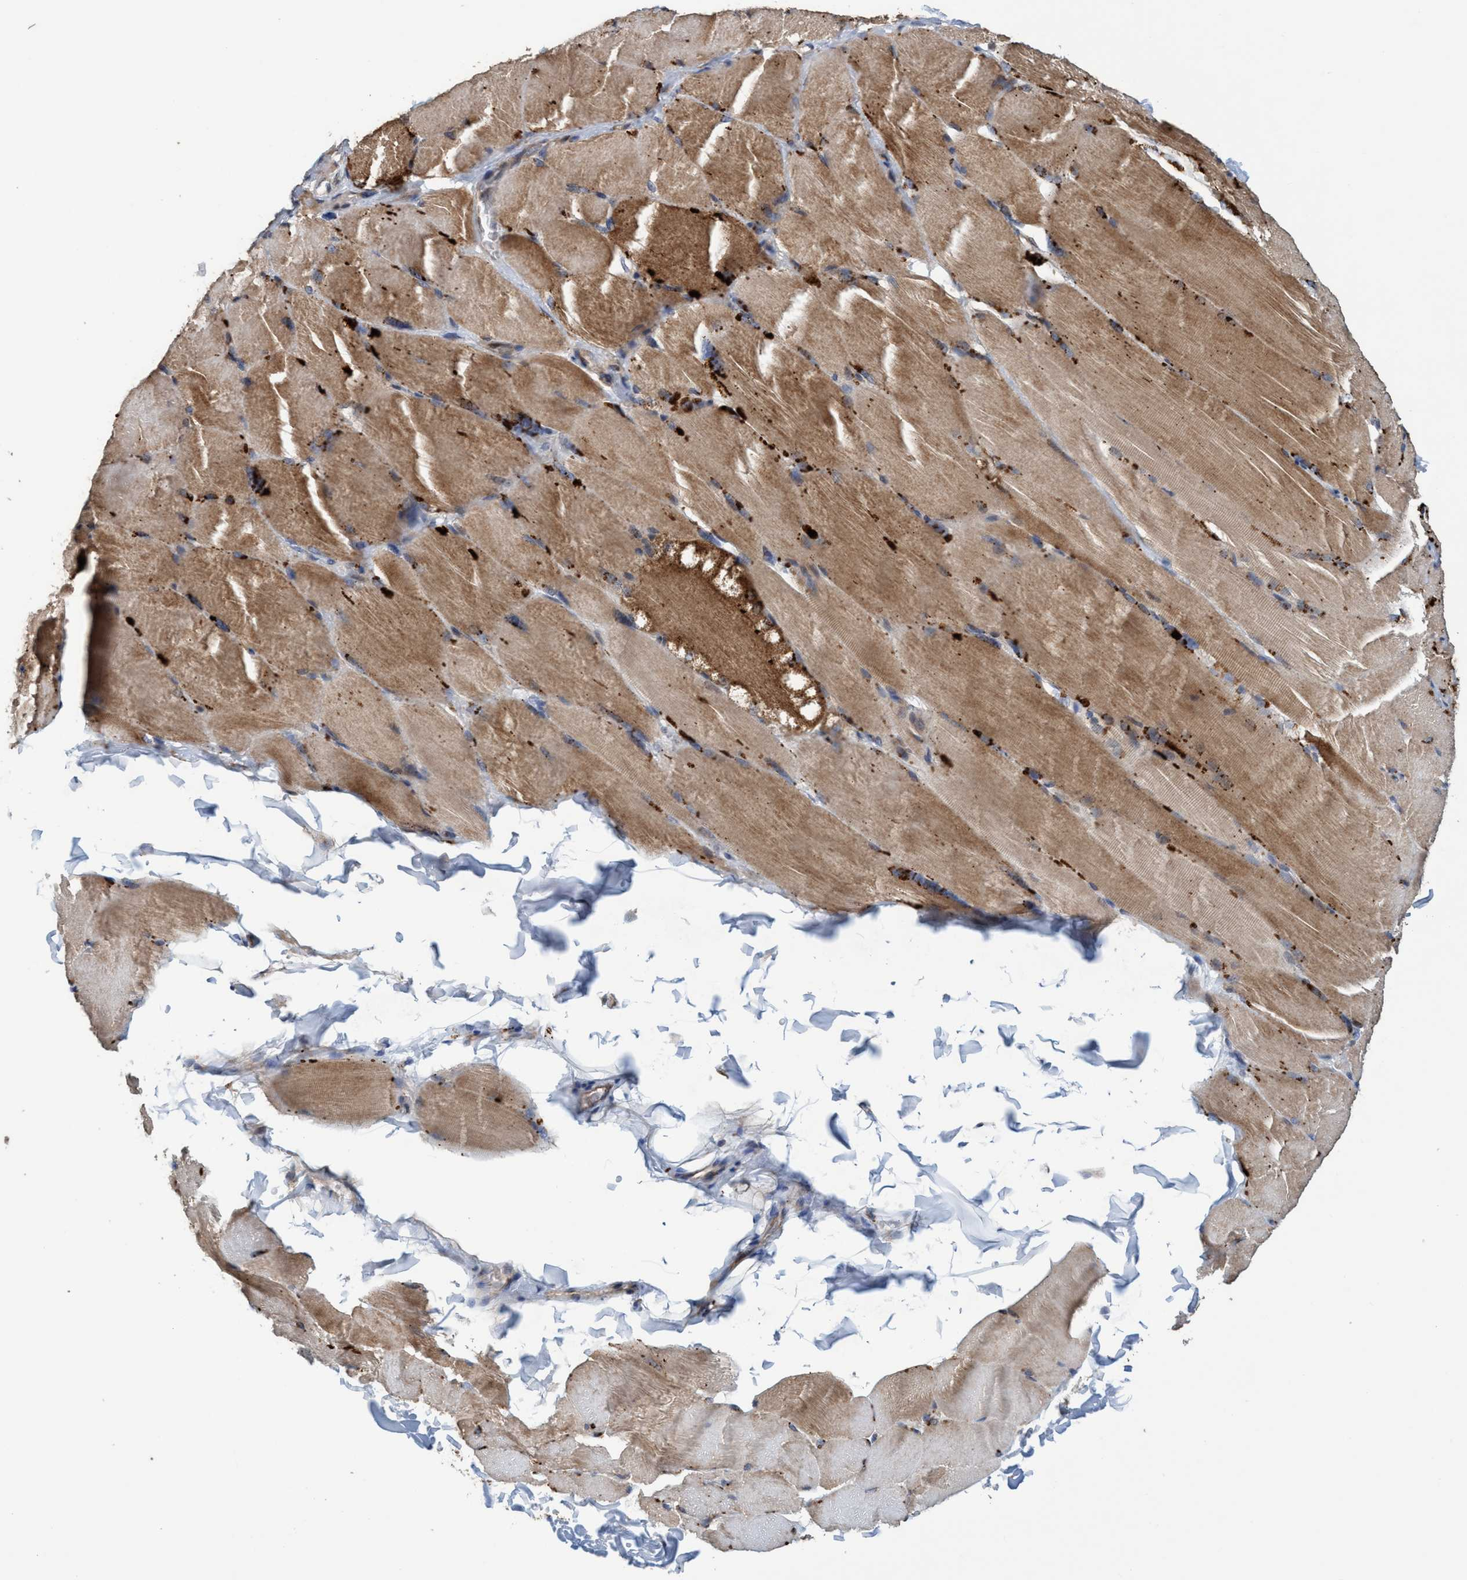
{"staining": {"intensity": "strong", "quantity": ">75%", "location": "cytoplasmic/membranous"}, "tissue": "skeletal muscle", "cell_type": "Myocytes", "image_type": "normal", "snomed": [{"axis": "morphology", "description": "Normal tissue, NOS"}, {"axis": "topography", "description": "Skin"}, {"axis": "topography", "description": "Skeletal muscle"}], "caption": "Immunohistochemistry (IHC) of benign human skeletal muscle demonstrates high levels of strong cytoplasmic/membranous positivity in about >75% of myocytes. (Brightfield microscopy of DAB IHC at high magnification).", "gene": "BBS9", "patient": {"sex": "male", "age": 83}}